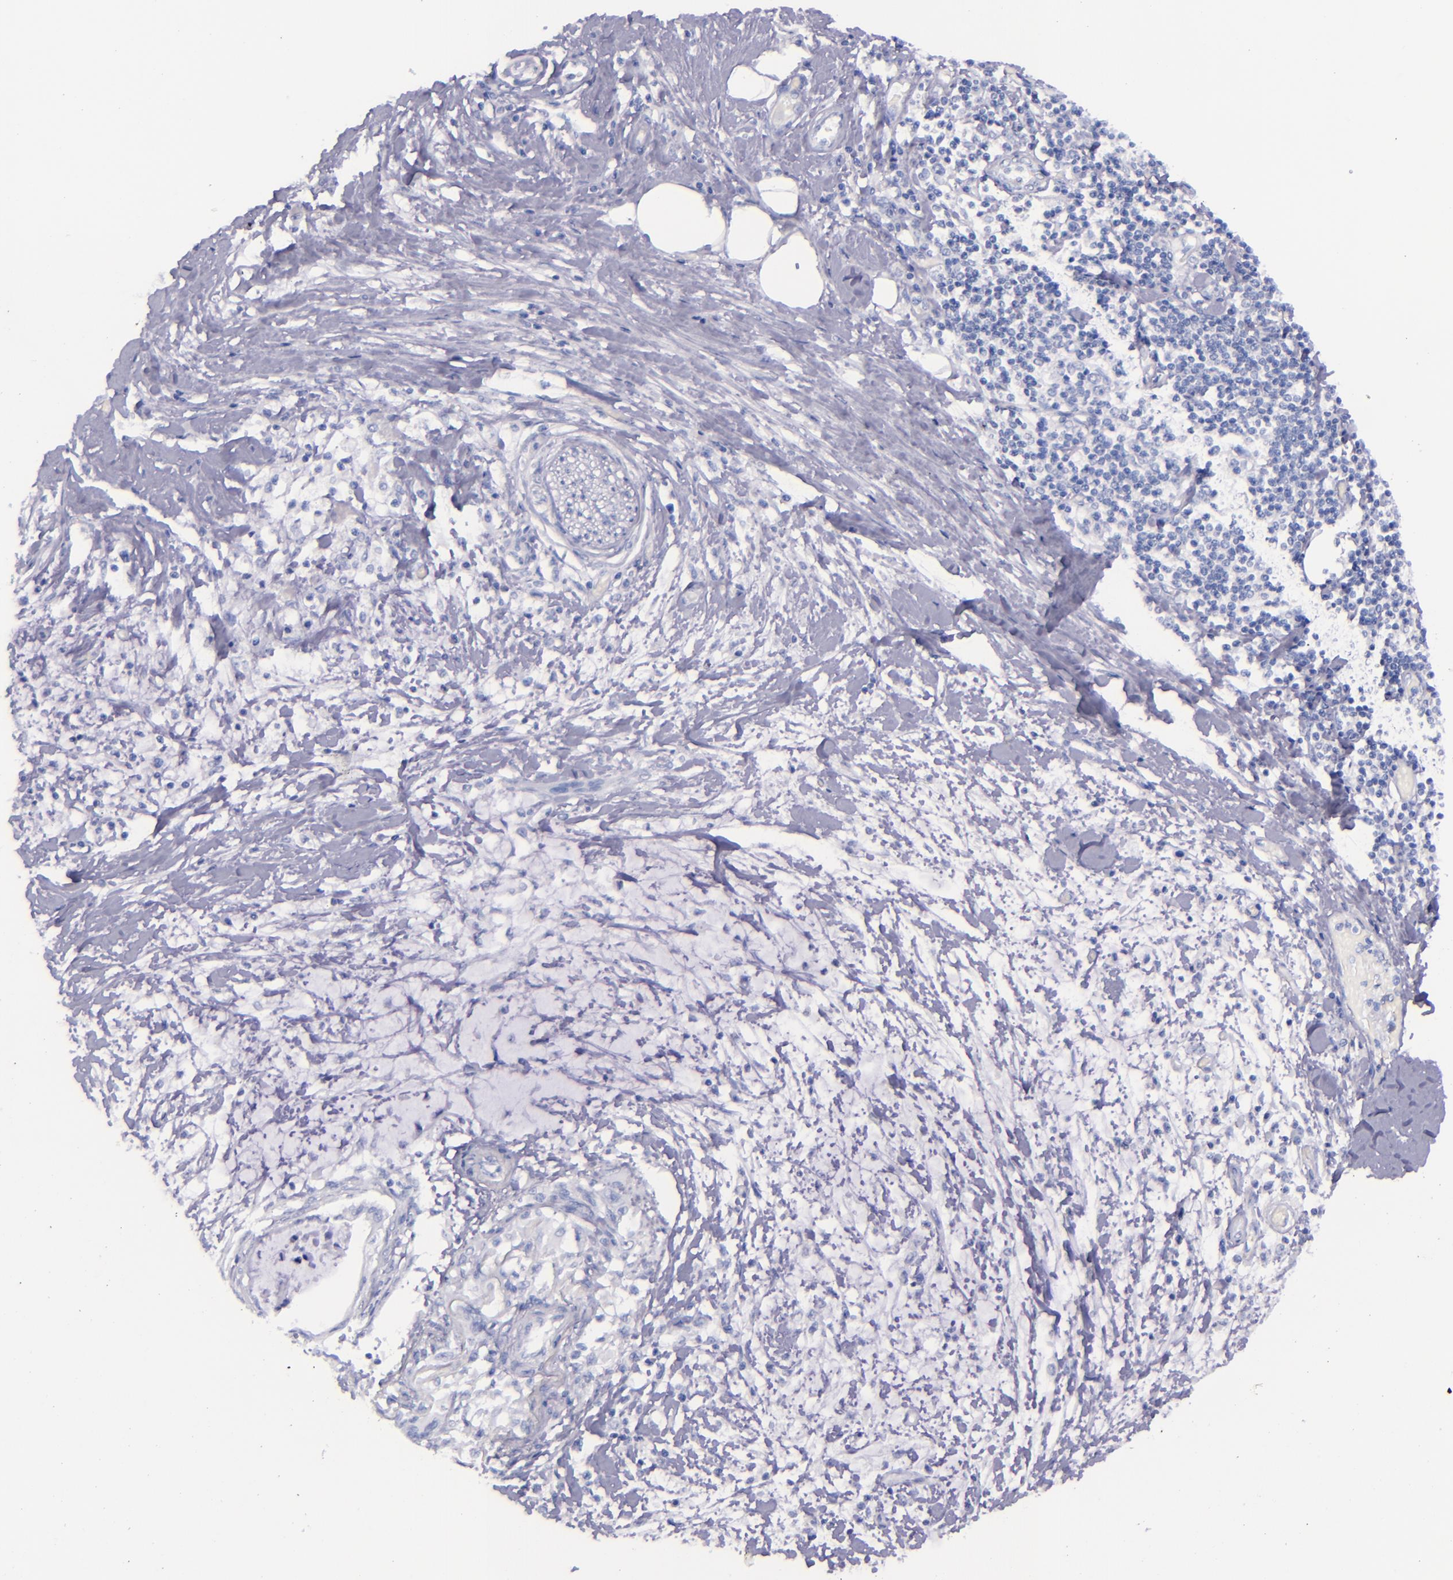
{"staining": {"intensity": "negative", "quantity": "none", "location": "none"}, "tissue": "pancreatic cancer", "cell_type": "Tumor cells", "image_type": "cancer", "snomed": [{"axis": "morphology", "description": "Adenocarcinoma, NOS"}, {"axis": "topography", "description": "Pancreas"}], "caption": "IHC image of neoplastic tissue: human pancreatic adenocarcinoma stained with DAB shows no significant protein positivity in tumor cells.", "gene": "SFTPB", "patient": {"sex": "female", "age": 64}}